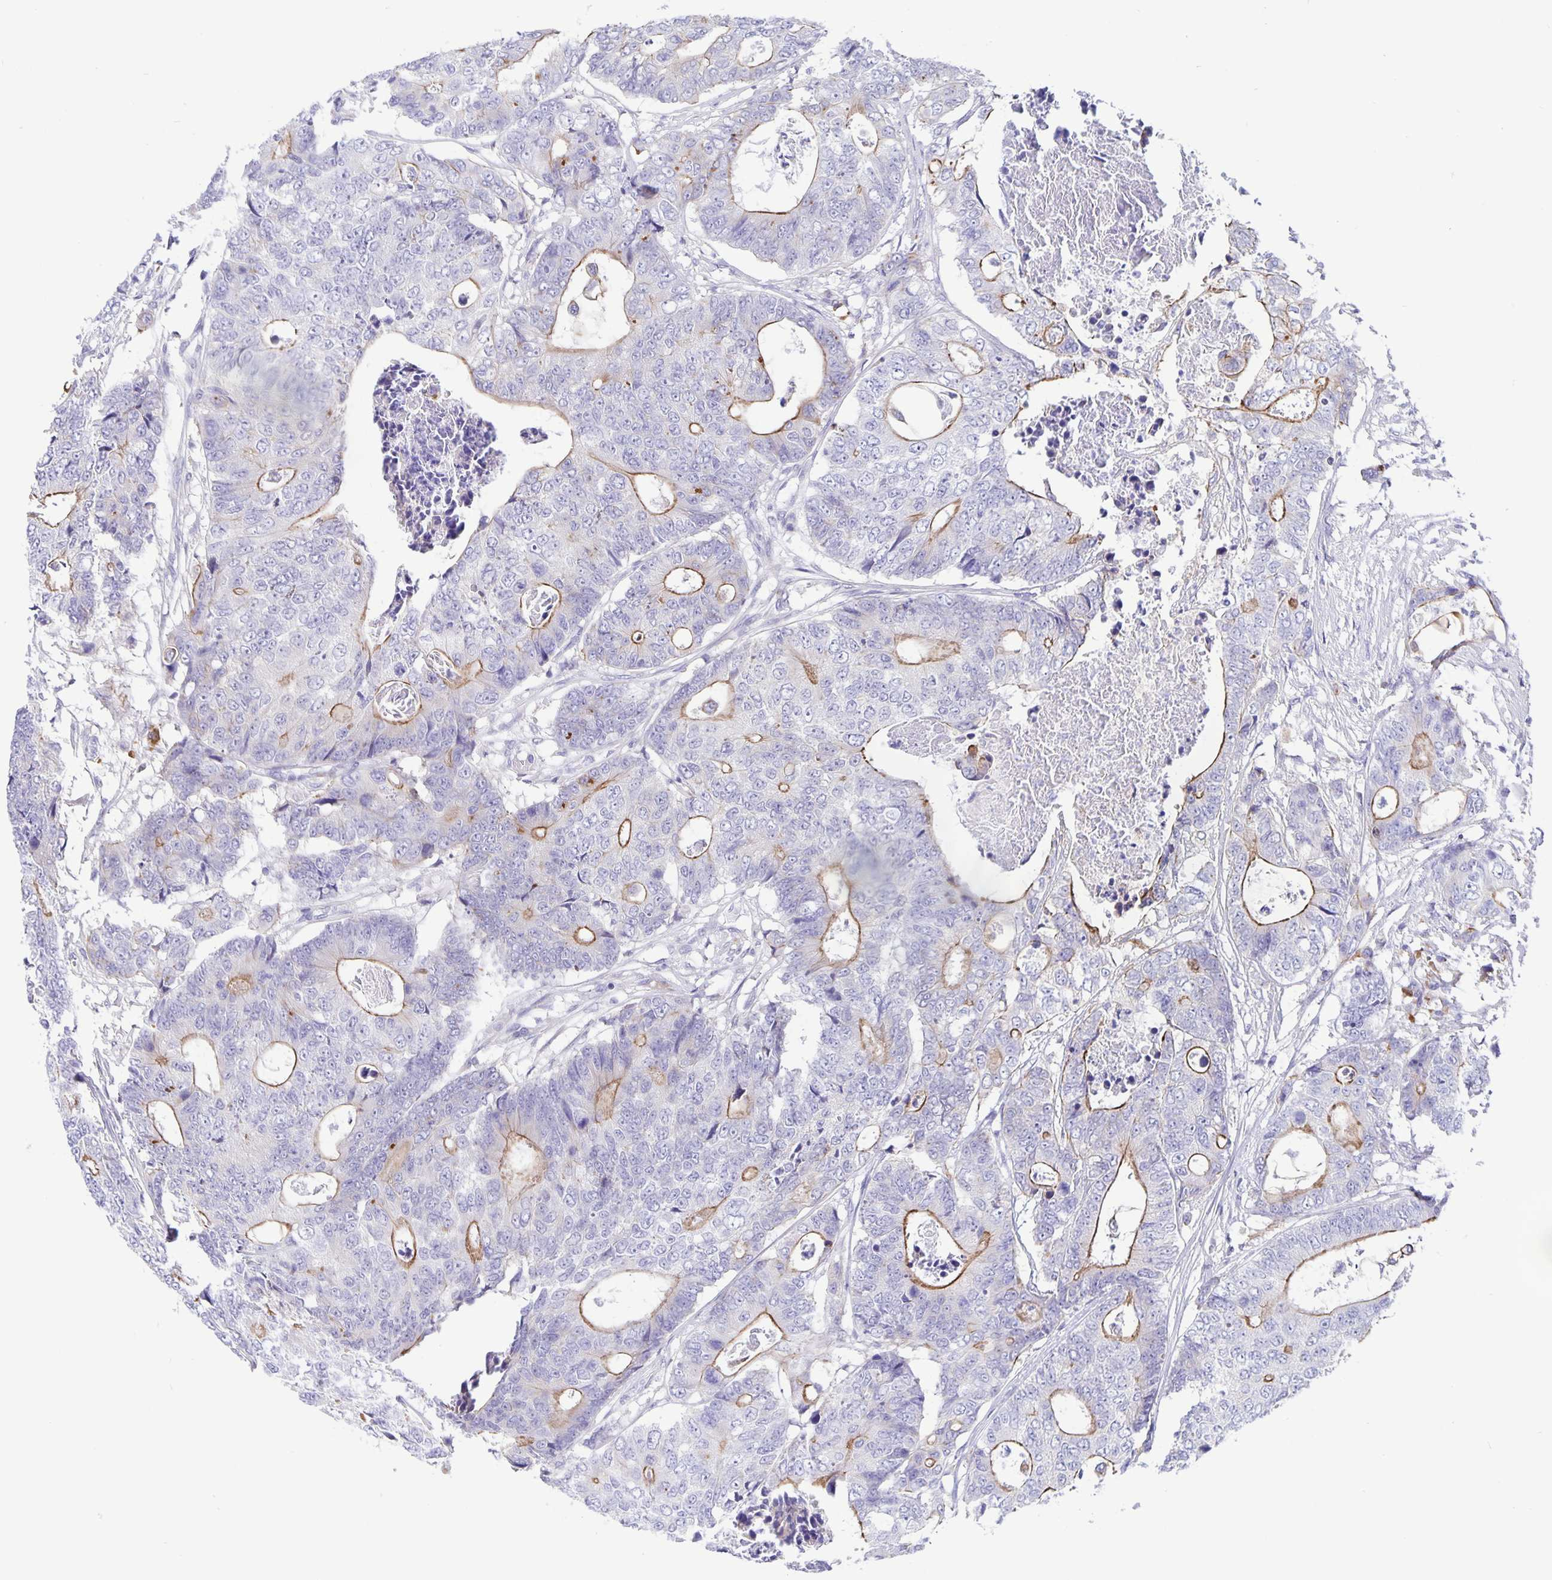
{"staining": {"intensity": "moderate", "quantity": "<25%", "location": "cytoplasmic/membranous"}, "tissue": "colorectal cancer", "cell_type": "Tumor cells", "image_type": "cancer", "snomed": [{"axis": "morphology", "description": "Adenocarcinoma, NOS"}, {"axis": "topography", "description": "Colon"}], "caption": "Brown immunohistochemical staining in colorectal cancer (adenocarcinoma) reveals moderate cytoplasmic/membranous expression in about <25% of tumor cells.", "gene": "ERMN", "patient": {"sex": "female", "age": 48}}